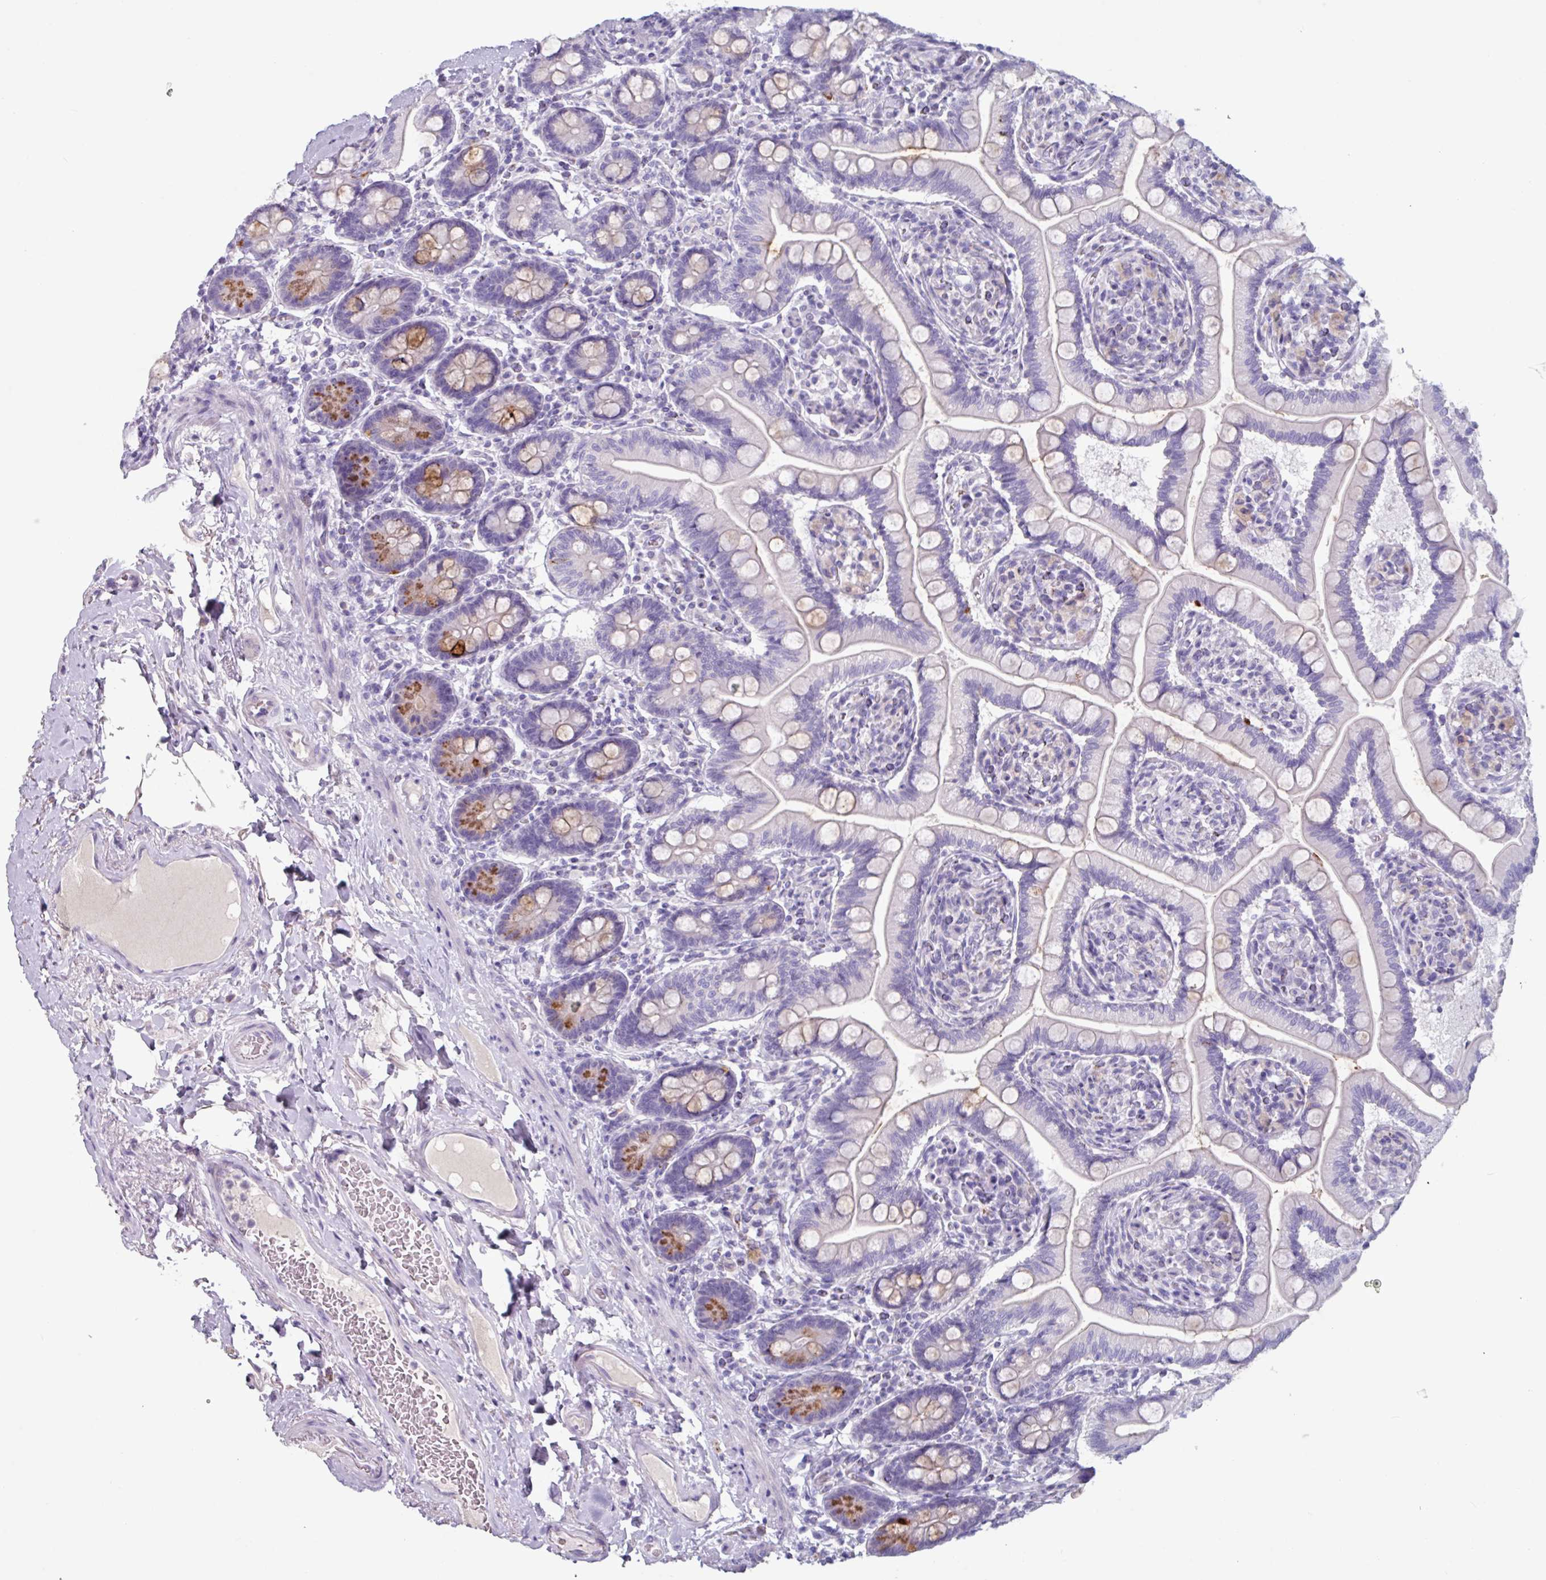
{"staining": {"intensity": "strong", "quantity": "25%-75%", "location": "cytoplasmic/membranous"}, "tissue": "small intestine", "cell_type": "Glandular cells", "image_type": "normal", "snomed": [{"axis": "morphology", "description": "Normal tissue, NOS"}, {"axis": "topography", "description": "Small intestine"}], "caption": "The image displays immunohistochemical staining of unremarkable small intestine. There is strong cytoplasmic/membranous staining is seen in approximately 25%-75% of glandular cells.", "gene": "OR2T10", "patient": {"sex": "female", "age": 64}}